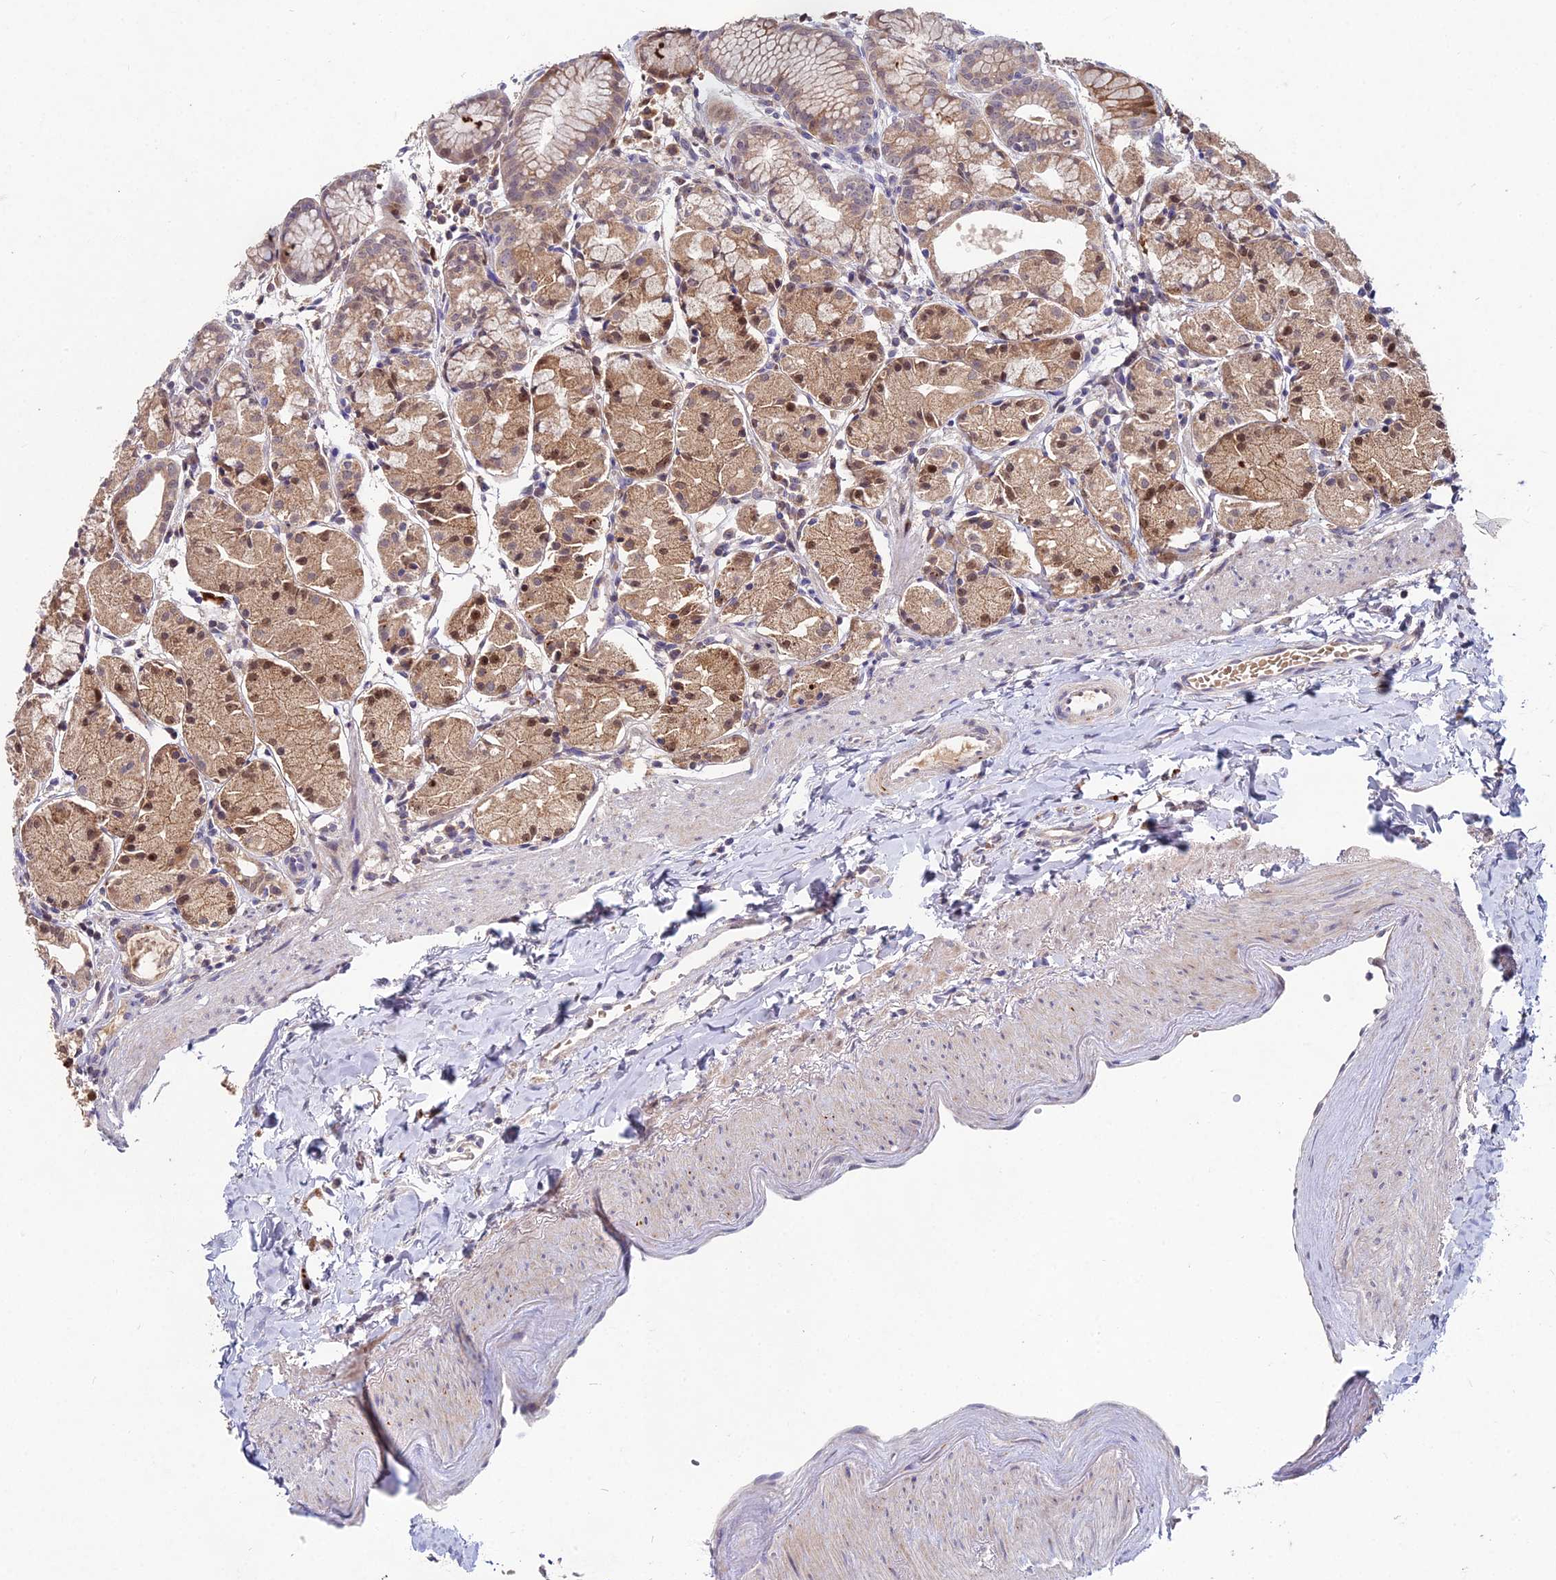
{"staining": {"intensity": "moderate", "quantity": ">75%", "location": "cytoplasmic/membranous,nuclear"}, "tissue": "stomach", "cell_type": "Glandular cells", "image_type": "normal", "snomed": [{"axis": "morphology", "description": "Normal tissue, NOS"}, {"axis": "topography", "description": "Stomach, upper"}], "caption": "There is medium levels of moderate cytoplasmic/membranous,nuclear staining in glandular cells of unremarkable stomach, as demonstrated by immunohistochemical staining (brown color).", "gene": "WDR43", "patient": {"sex": "male", "age": 47}}